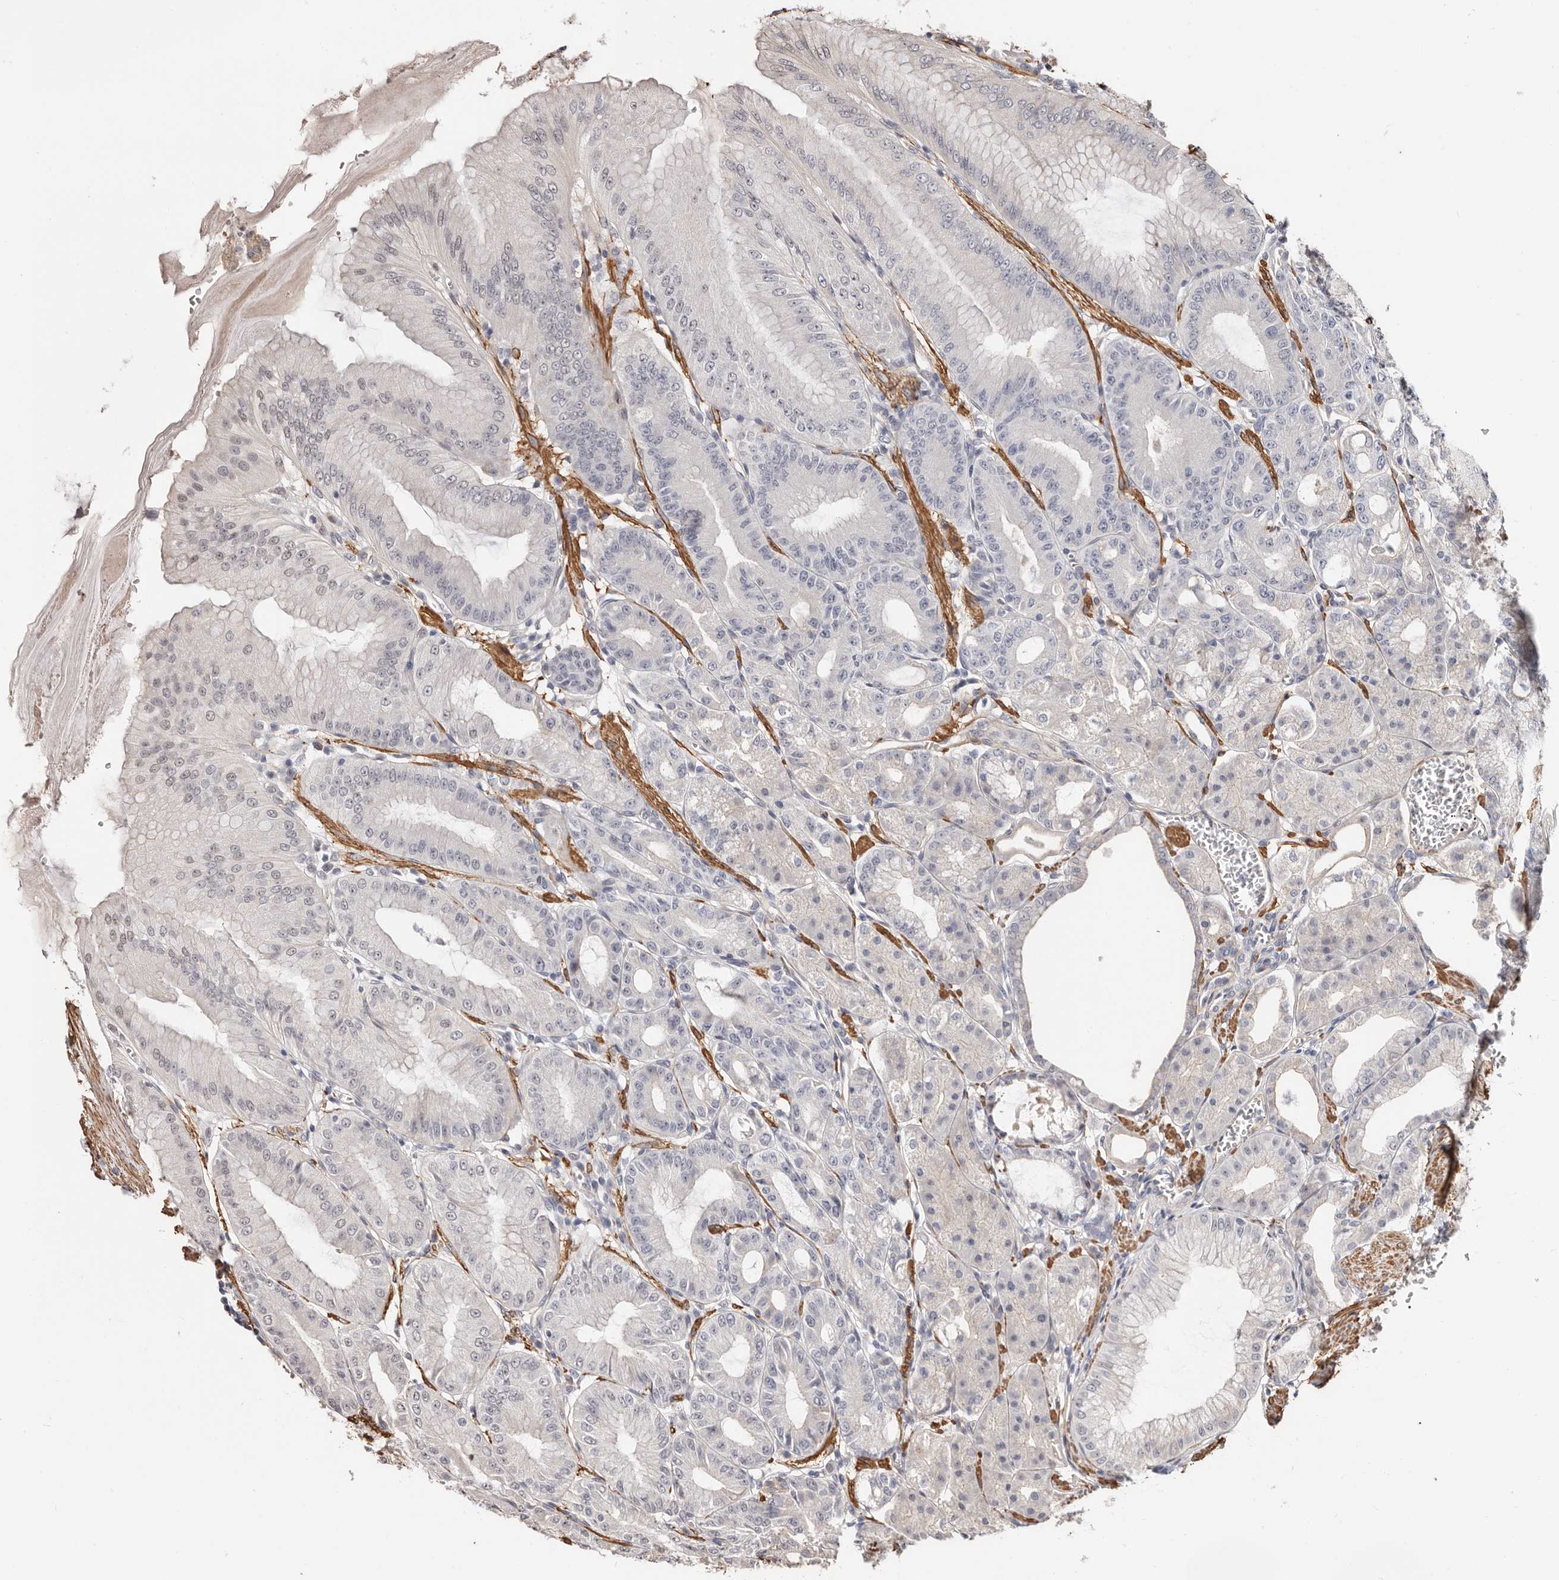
{"staining": {"intensity": "negative", "quantity": "none", "location": "none"}, "tissue": "stomach", "cell_type": "Glandular cells", "image_type": "normal", "snomed": [{"axis": "morphology", "description": "Normal tissue, NOS"}, {"axis": "topography", "description": "Stomach, lower"}], "caption": "Histopathology image shows no significant protein staining in glandular cells of benign stomach.", "gene": "TRIP13", "patient": {"sex": "male", "age": 71}}